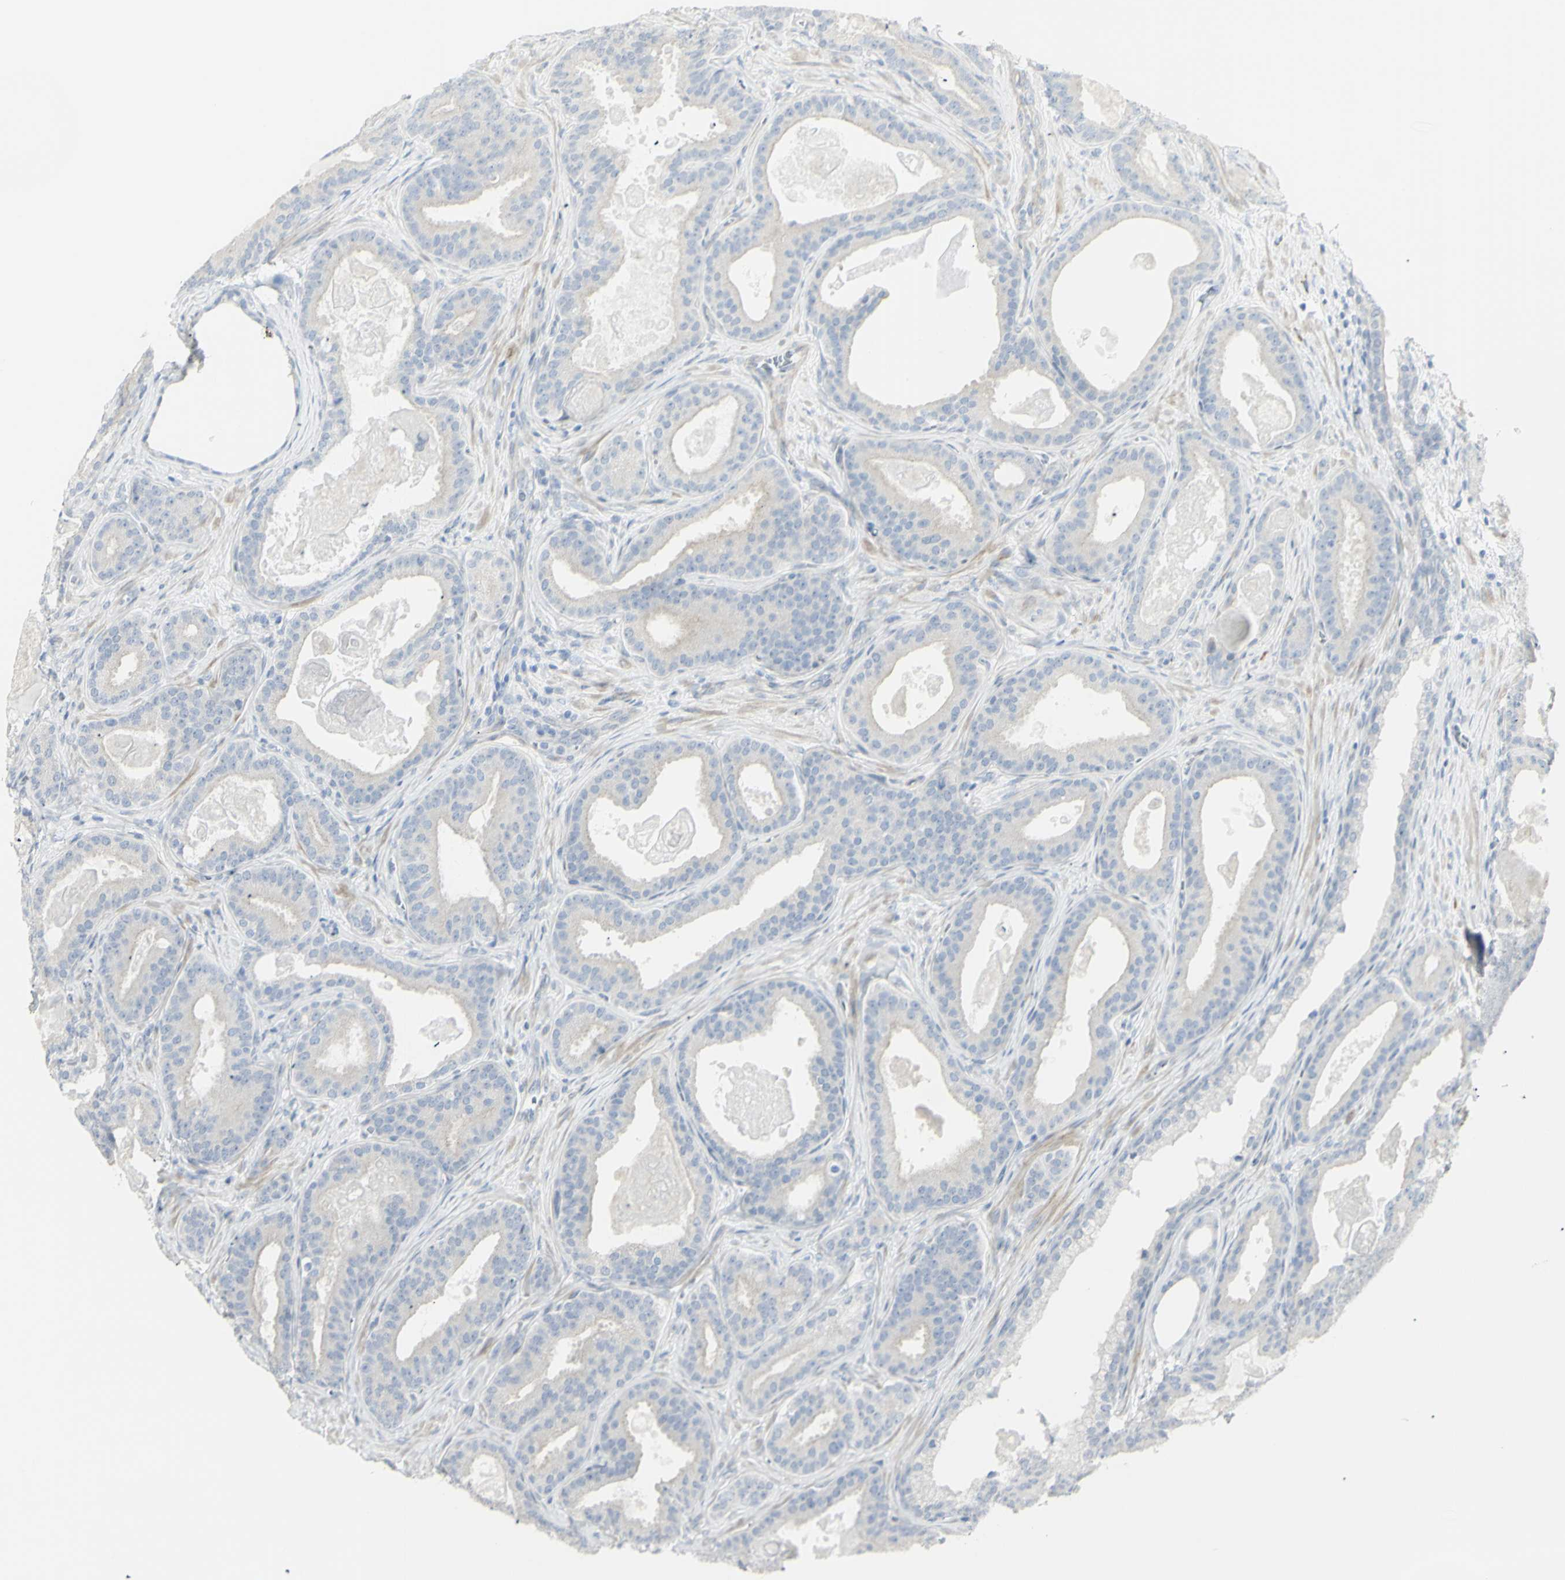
{"staining": {"intensity": "negative", "quantity": "none", "location": "none"}, "tissue": "prostate cancer", "cell_type": "Tumor cells", "image_type": "cancer", "snomed": [{"axis": "morphology", "description": "Adenocarcinoma, High grade"}, {"axis": "topography", "description": "Prostate"}], "caption": "There is no significant staining in tumor cells of prostate cancer (adenocarcinoma (high-grade)).", "gene": "NDST4", "patient": {"sex": "male", "age": 60}}